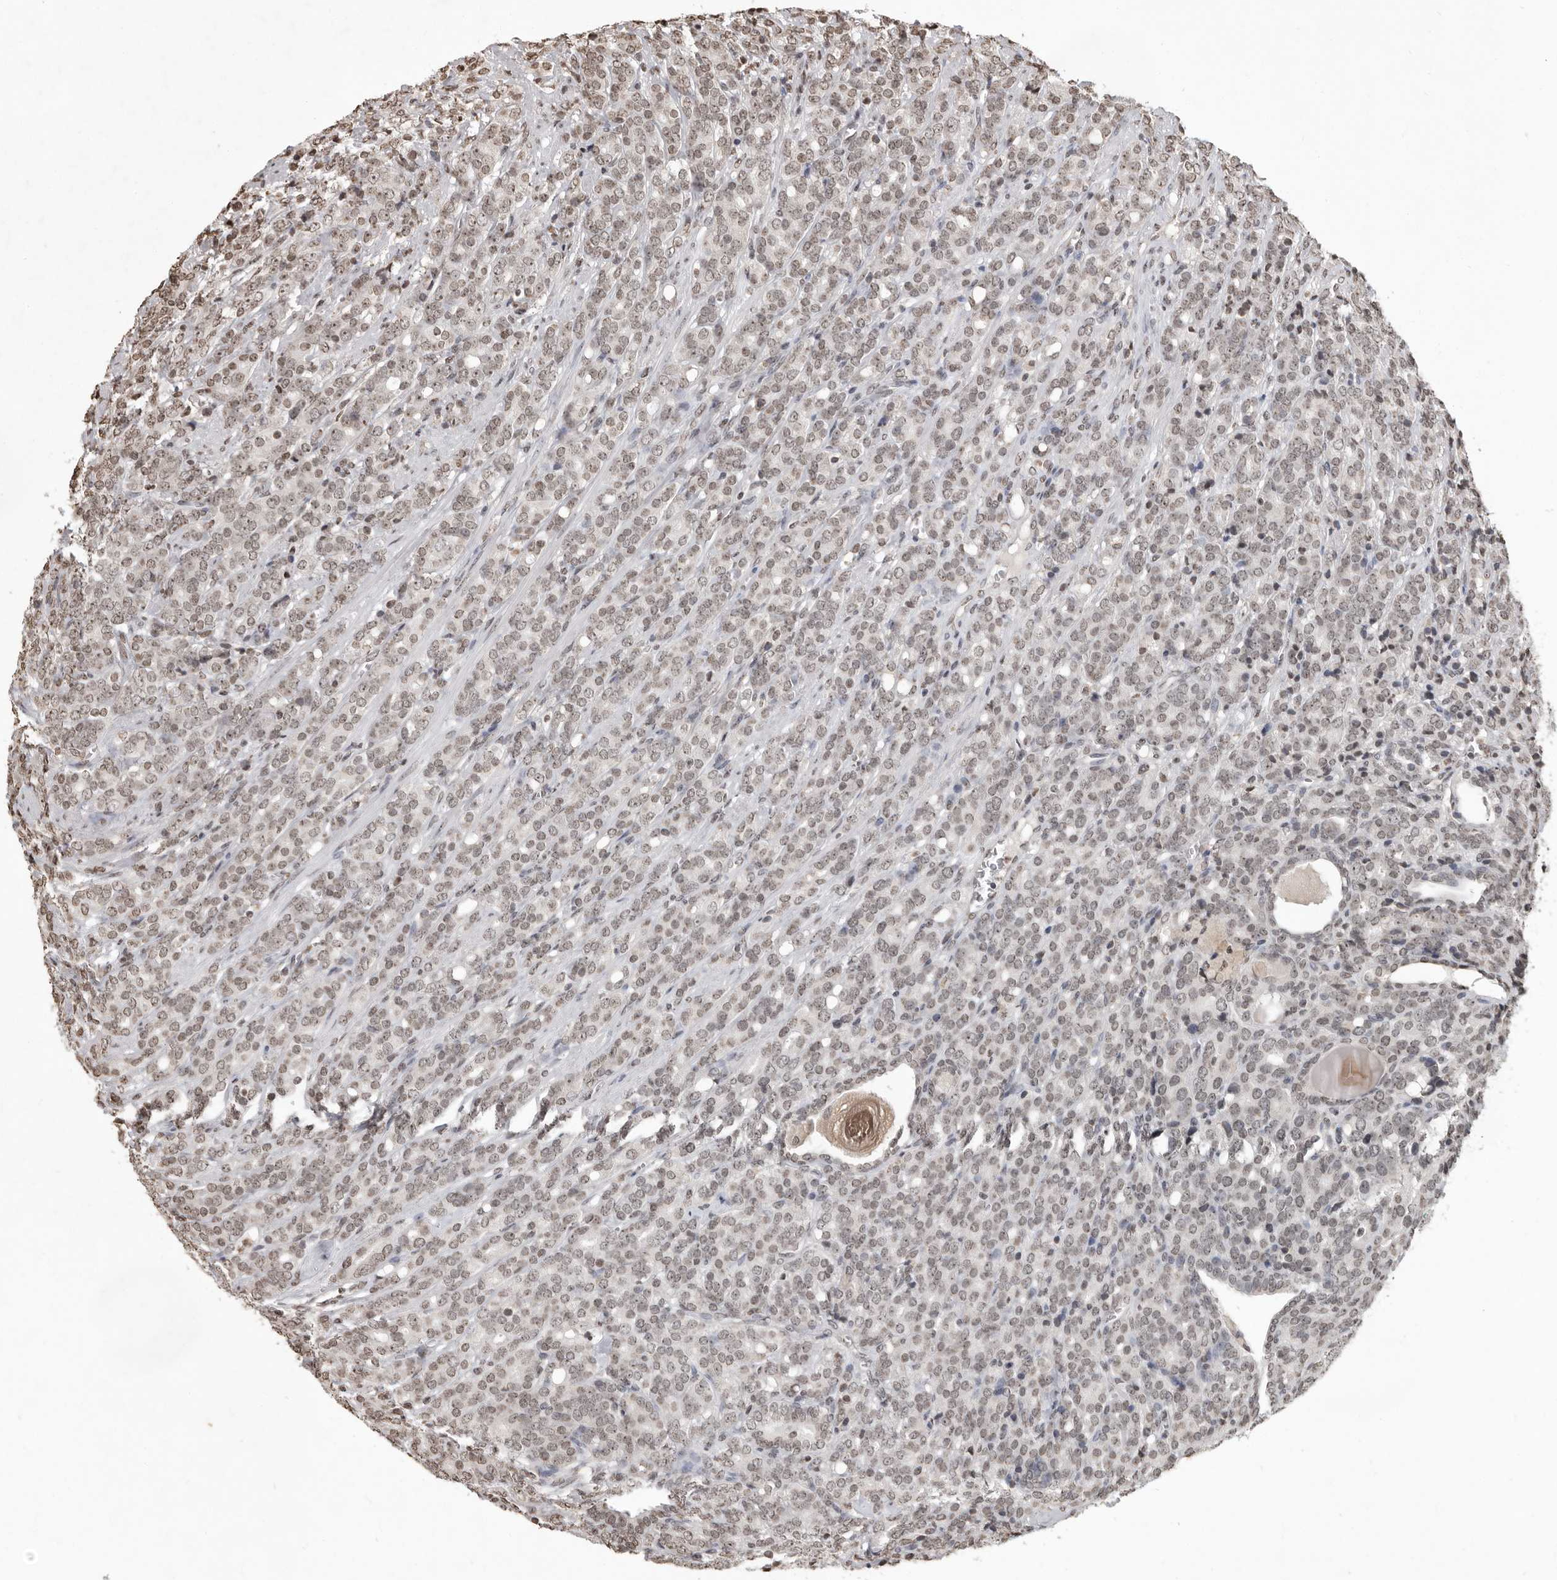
{"staining": {"intensity": "weak", "quantity": "25%-75%", "location": "nuclear"}, "tissue": "prostate cancer", "cell_type": "Tumor cells", "image_type": "cancer", "snomed": [{"axis": "morphology", "description": "Adenocarcinoma, High grade"}, {"axis": "topography", "description": "Prostate"}], "caption": "Weak nuclear expression for a protein is identified in approximately 25%-75% of tumor cells of prostate cancer using immunohistochemistry (IHC).", "gene": "WDR45", "patient": {"sex": "male", "age": 62}}